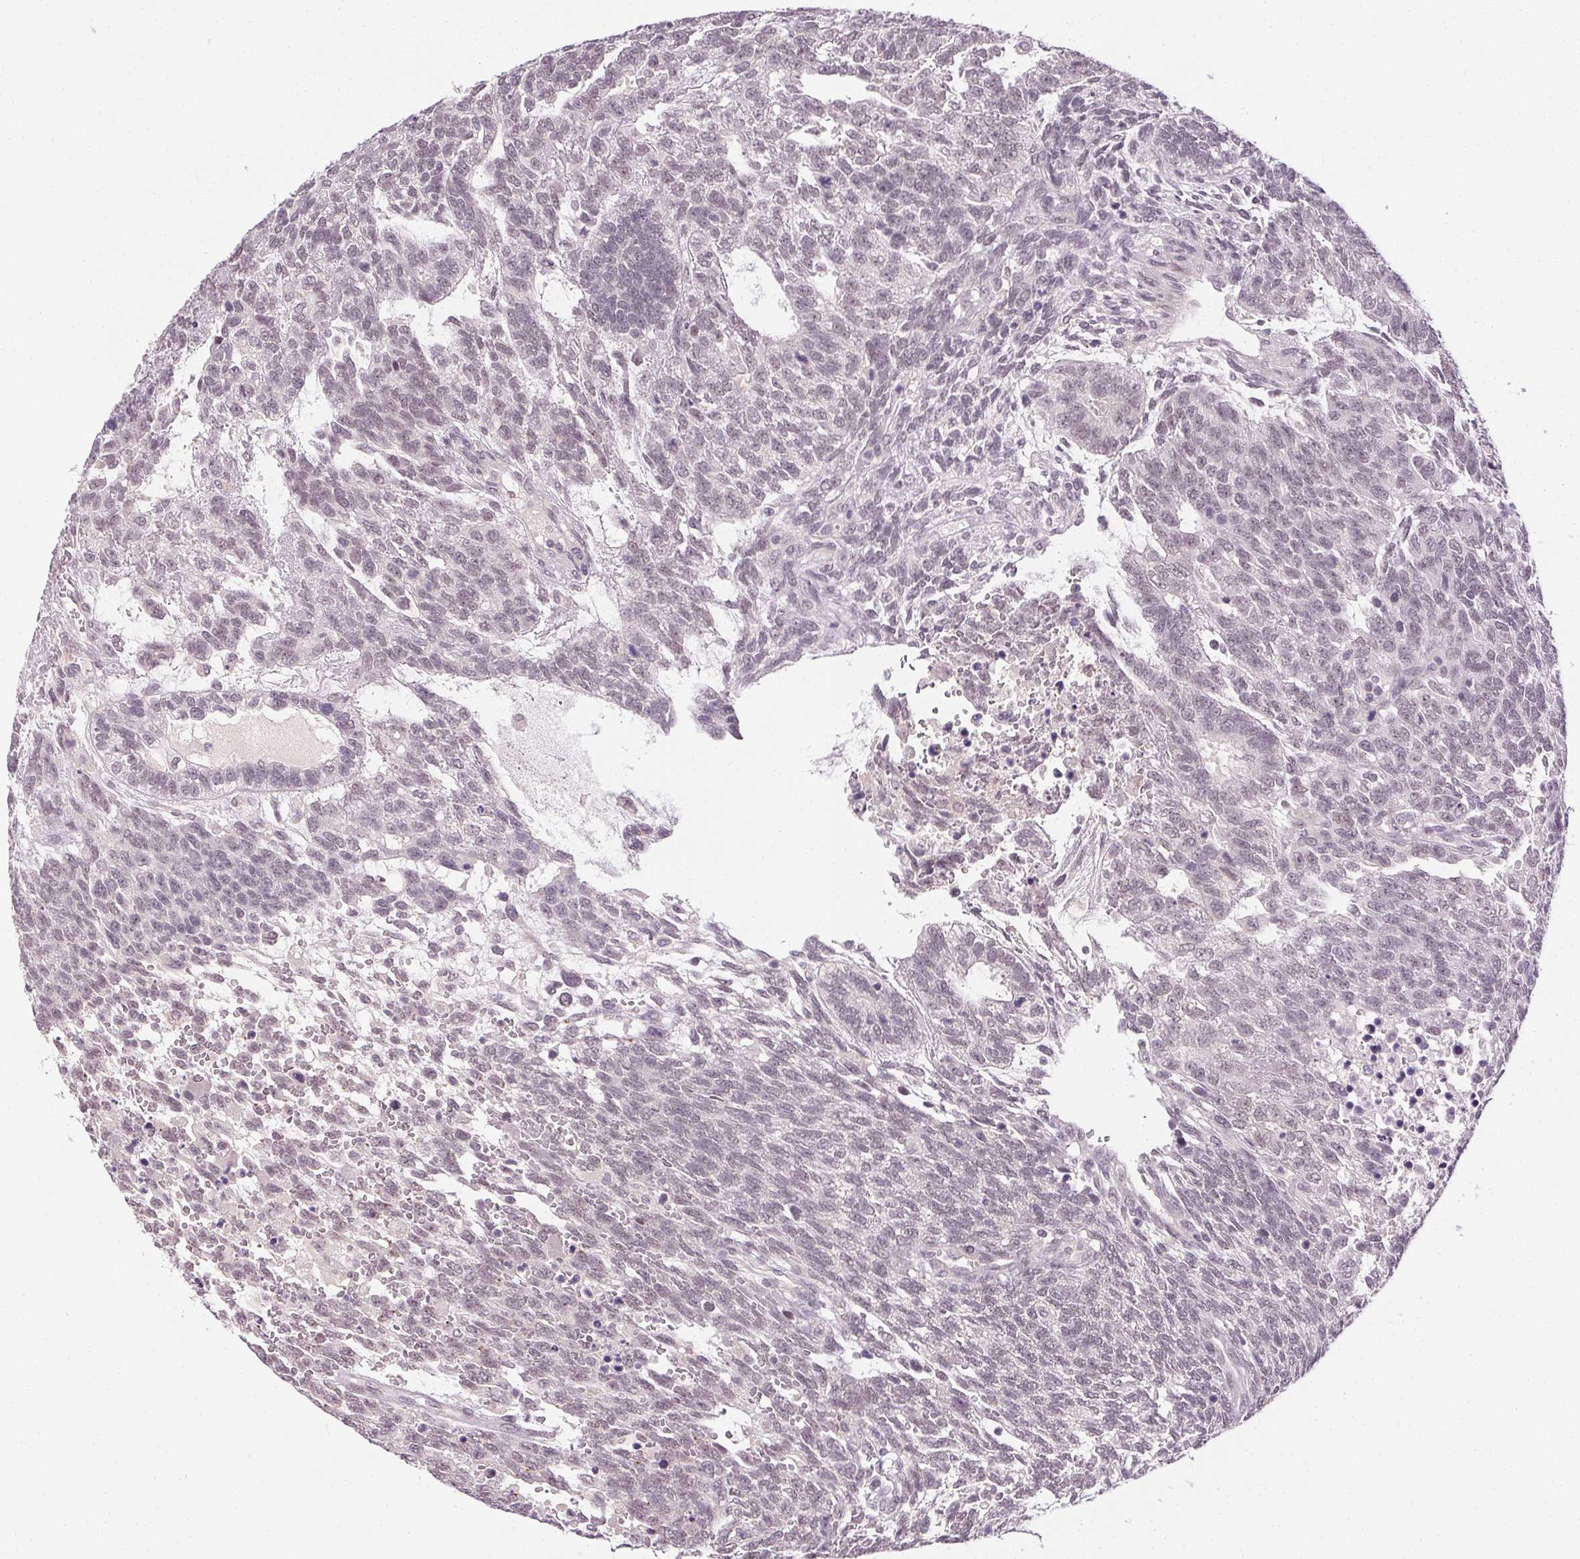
{"staining": {"intensity": "weak", "quantity": "<25%", "location": "nuclear"}, "tissue": "testis cancer", "cell_type": "Tumor cells", "image_type": "cancer", "snomed": [{"axis": "morphology", "description": "Carcinoma, Embryonal, NOS"}, {"axis": "topography", "description": "Testis"}], "caption": "DAB (3,3'-diaminobenzidine) immunohistochemical staining of embryonal carcinoma (testis) demonstrates no significant expression in tumor cells. (Brightfield microscopy of DAB (3,3'-diaminobenzidine) IHC at high magnification).", "gene": "FAM168A", "patient": {"sex": "male", "age": 23}}